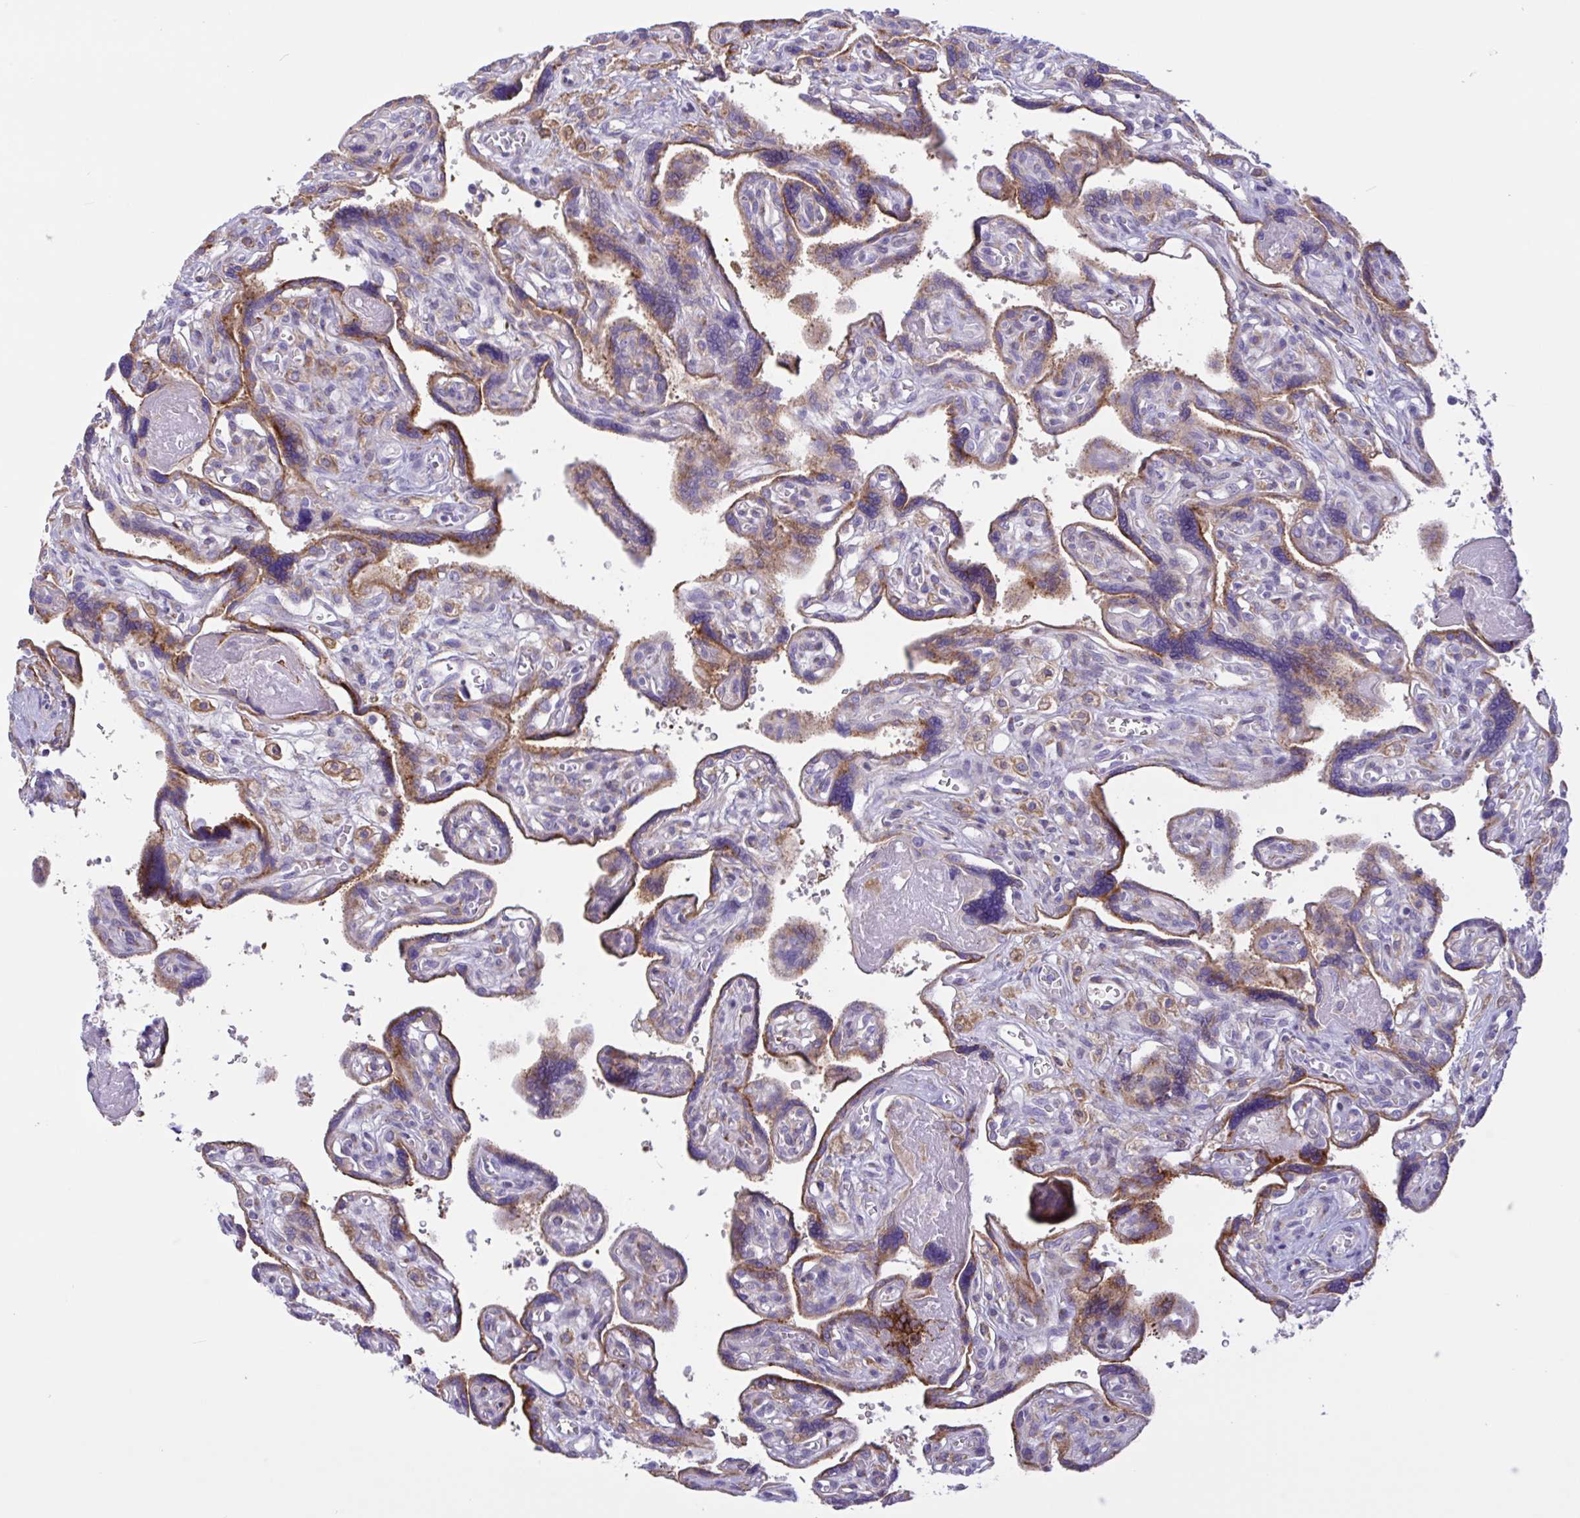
{"staining": {"intensity": "strong", "quantity": "25%-75%", "location": "cytoplasmic/membranous"}, "tissue": "placenta", "cell_type": "Trophoblastic cells", "image_type": "normal", "snomed": [{"axis": "morphology", "description": "Normal tissue, NOS"}, {"axis": "topography", "description": "Placenta"}], "caption": "Unremarkable placenta reveals strong cytoplasmic/membranous positivity in approximately 25%-75% of trophoblastic cells, visualized by immunohistochemistry. (IHC, brightfield microscopy, high magnification).", "gene": "DSC3", "patient": {"sex": "female", "age": 39}}